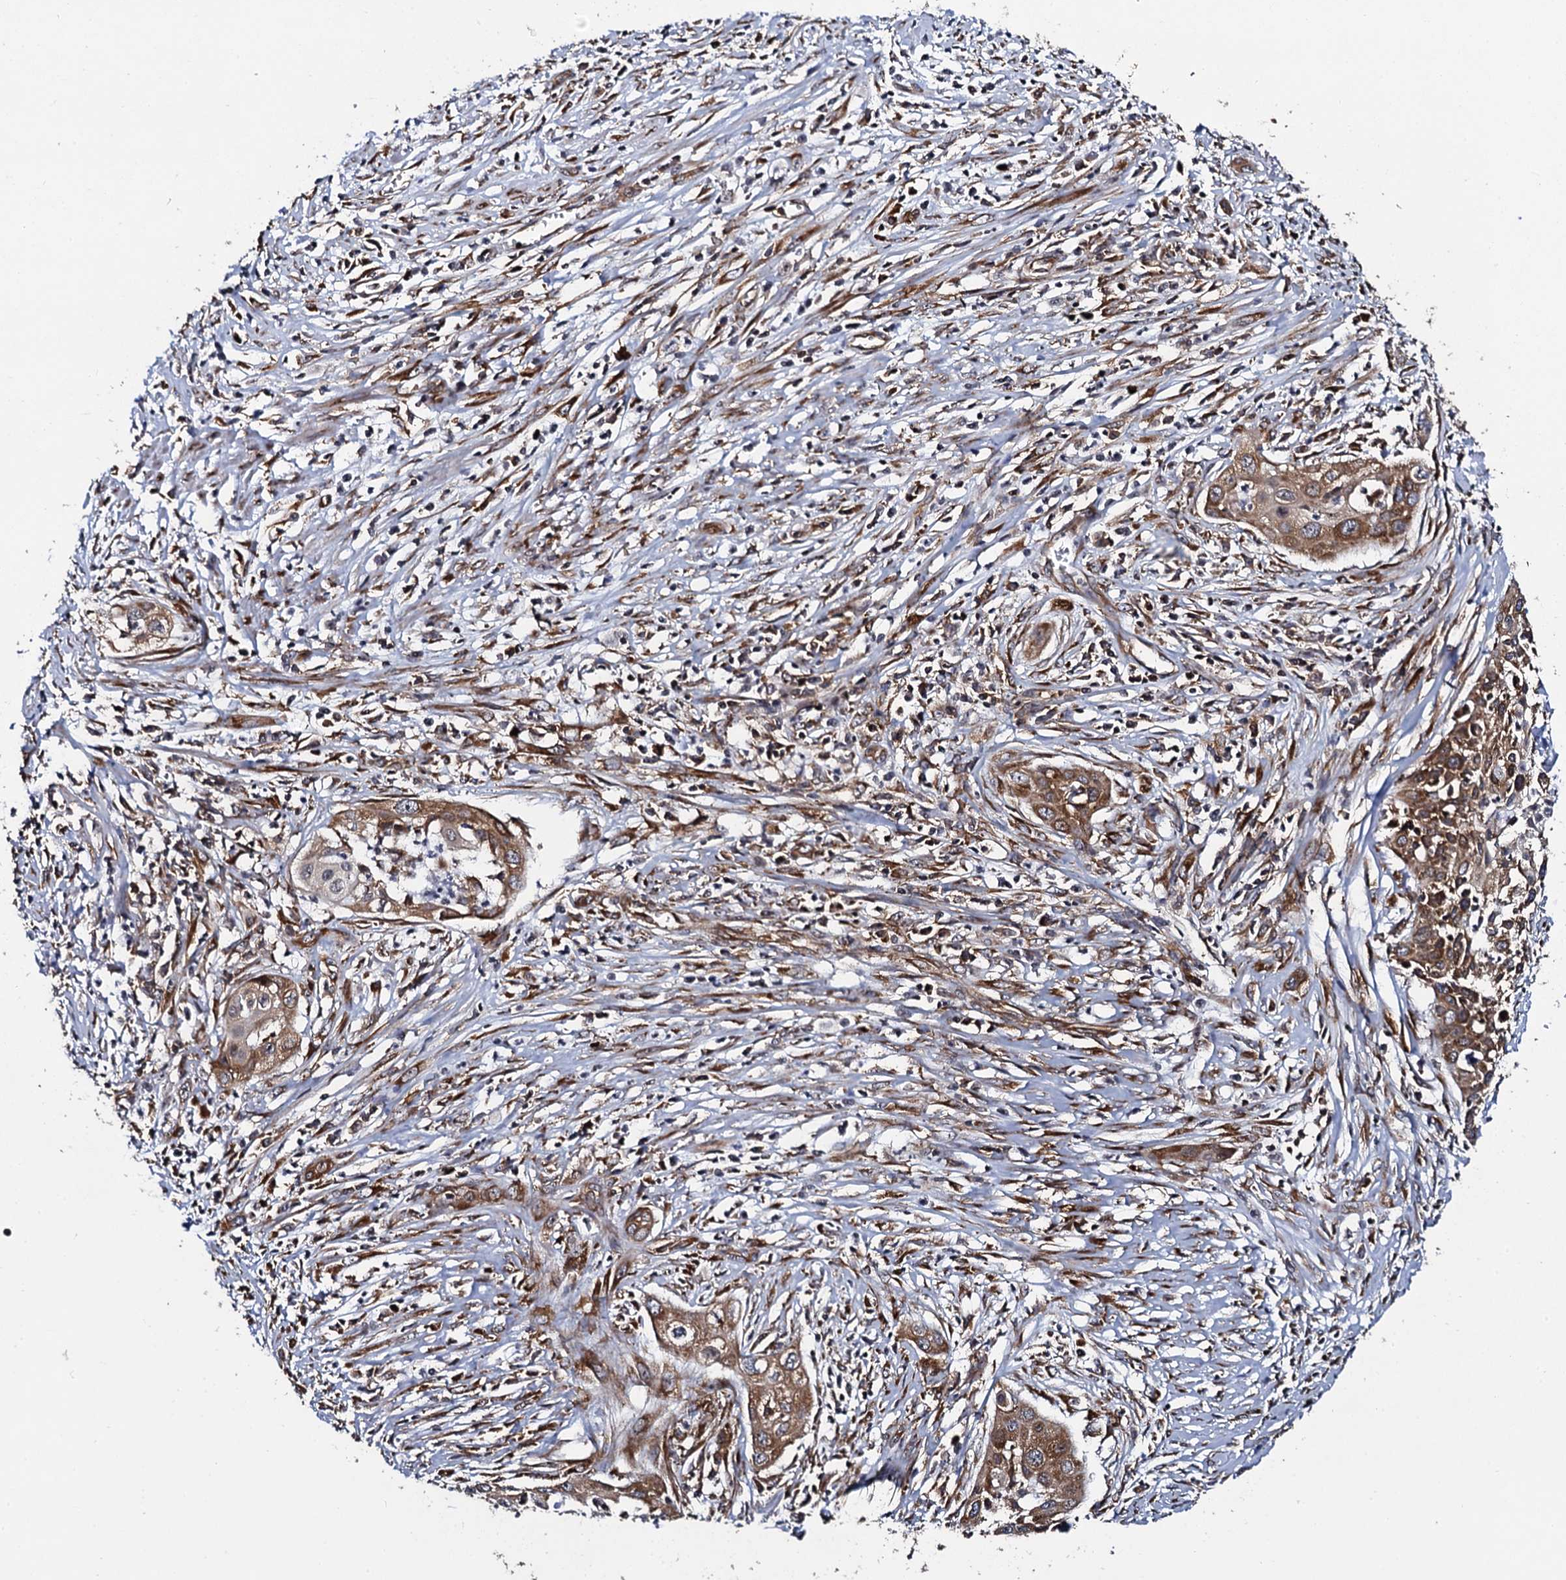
{"staining": {"intensity": "moderate", "quantity": ">75%", "location": "cytoplasmic/membranous"}, "tissue": "cervical cancer", "cell_type": "Tumor cells", "image_type": "cancer", "snomed": [{"axis": "morphology", "description": "Squamous cell carcinoma, NOS"}, {"axis": "topography", "description": "Cervix"}], "caption": "The immunohistochemical stain labels moderate cytoplasmic/membranous expression in tumor cells of cervical cancer tissue. (DAB (3,3'-diaminobenzidine) = brown stain, brightfield microscopy at high magnification).", "gene": "SPTY2D1", "patient": {"sex": "female", "age": 34}}